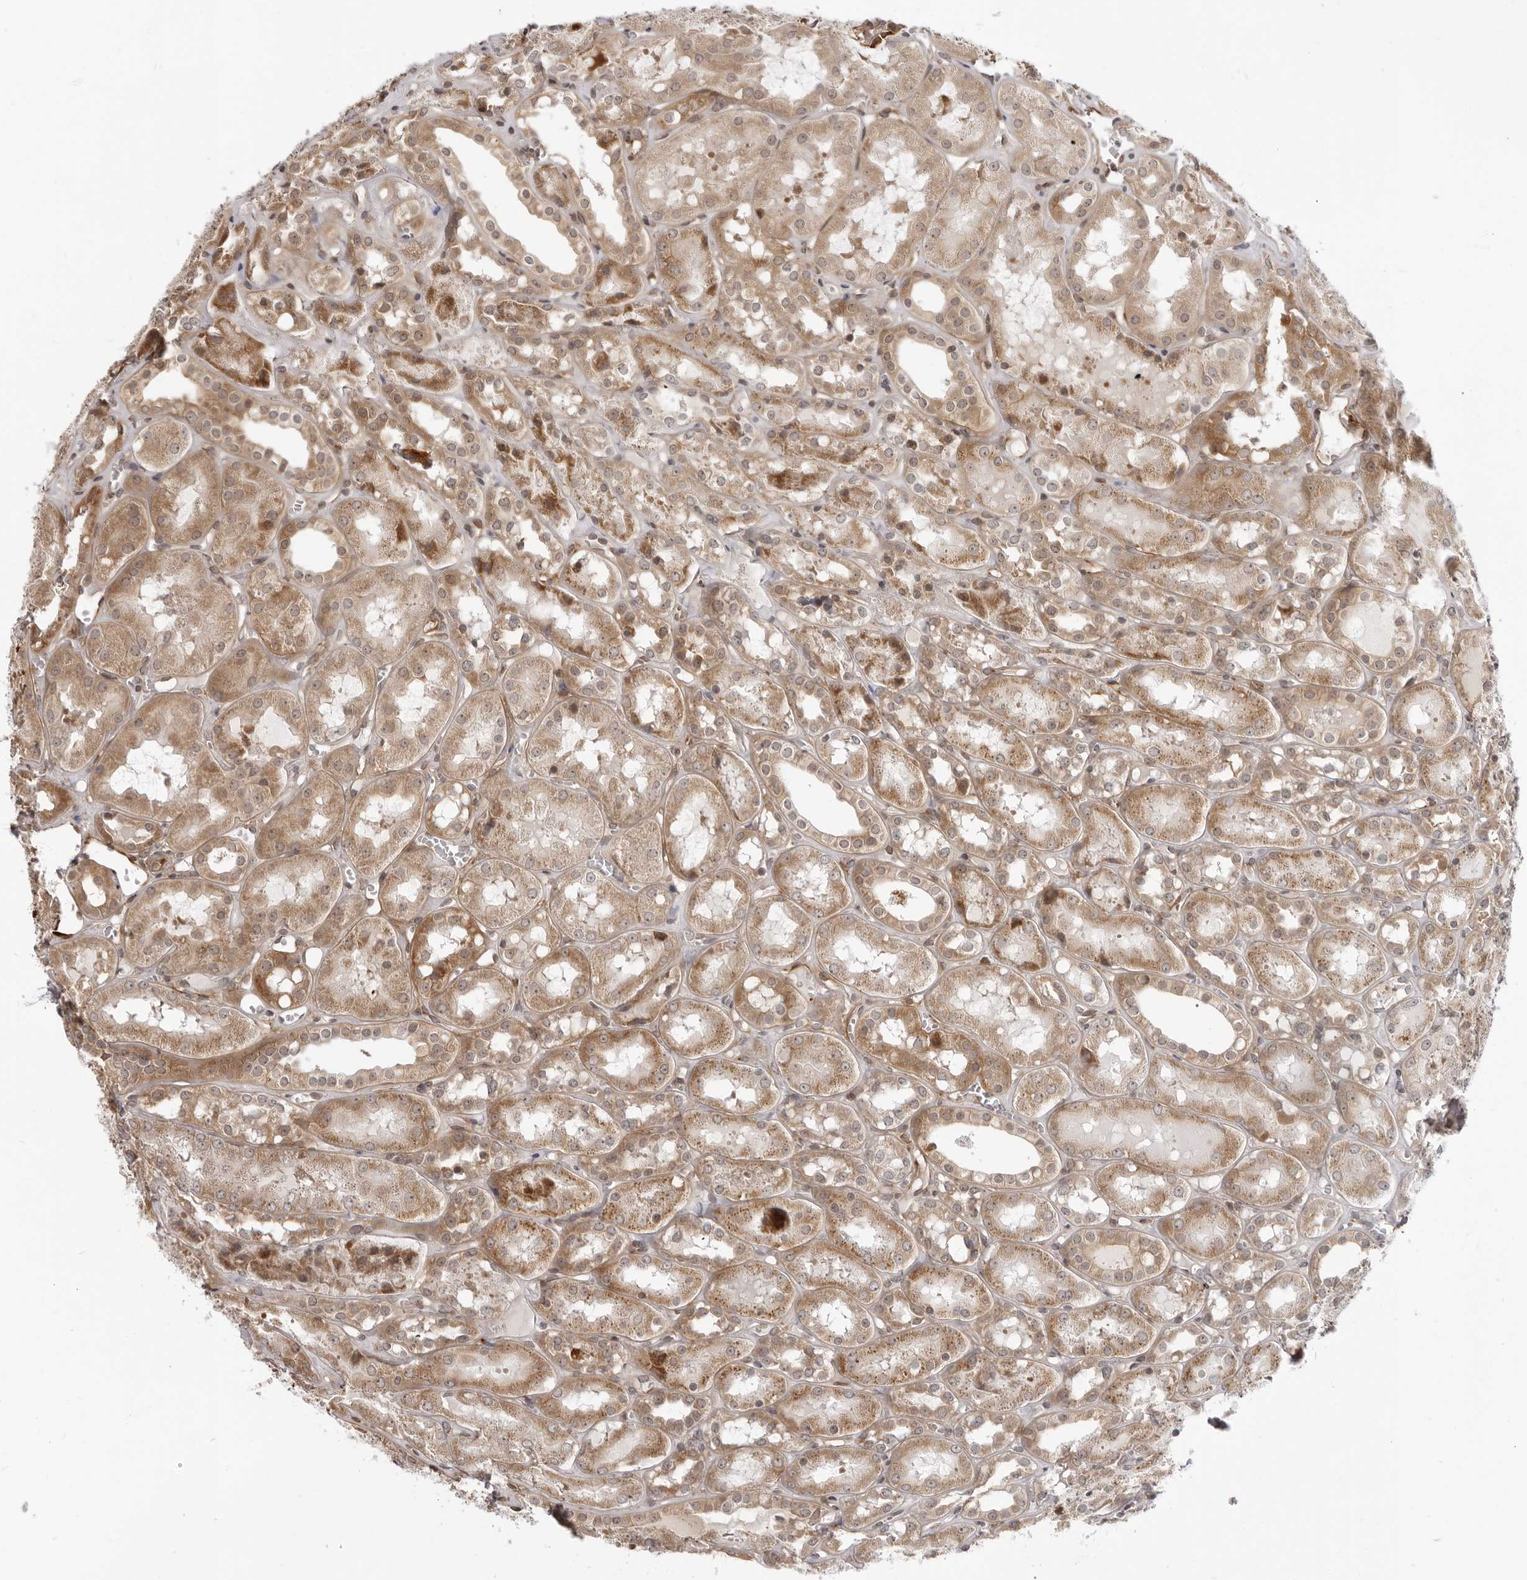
{"staining": {"intensity": "moderate", "quantity": ">75%", "location": "cytoplasmic/membranous"}, "tissue": "kidney", "cell_type": "Cells in glomeruli", "image_type": "normal", "snomed": [{"axis": "morphology", "description": "Normal tissue, NOS"}, {"axis": "topography", "description": "Kidney"}], "caption": "A brown stain labels moderate cytoplasmic/membranous staining of a protein in cells in glomeruli of benign kidney.", "gene": "SRGAP2", "patient": {"sex": "male", "age": 16}}